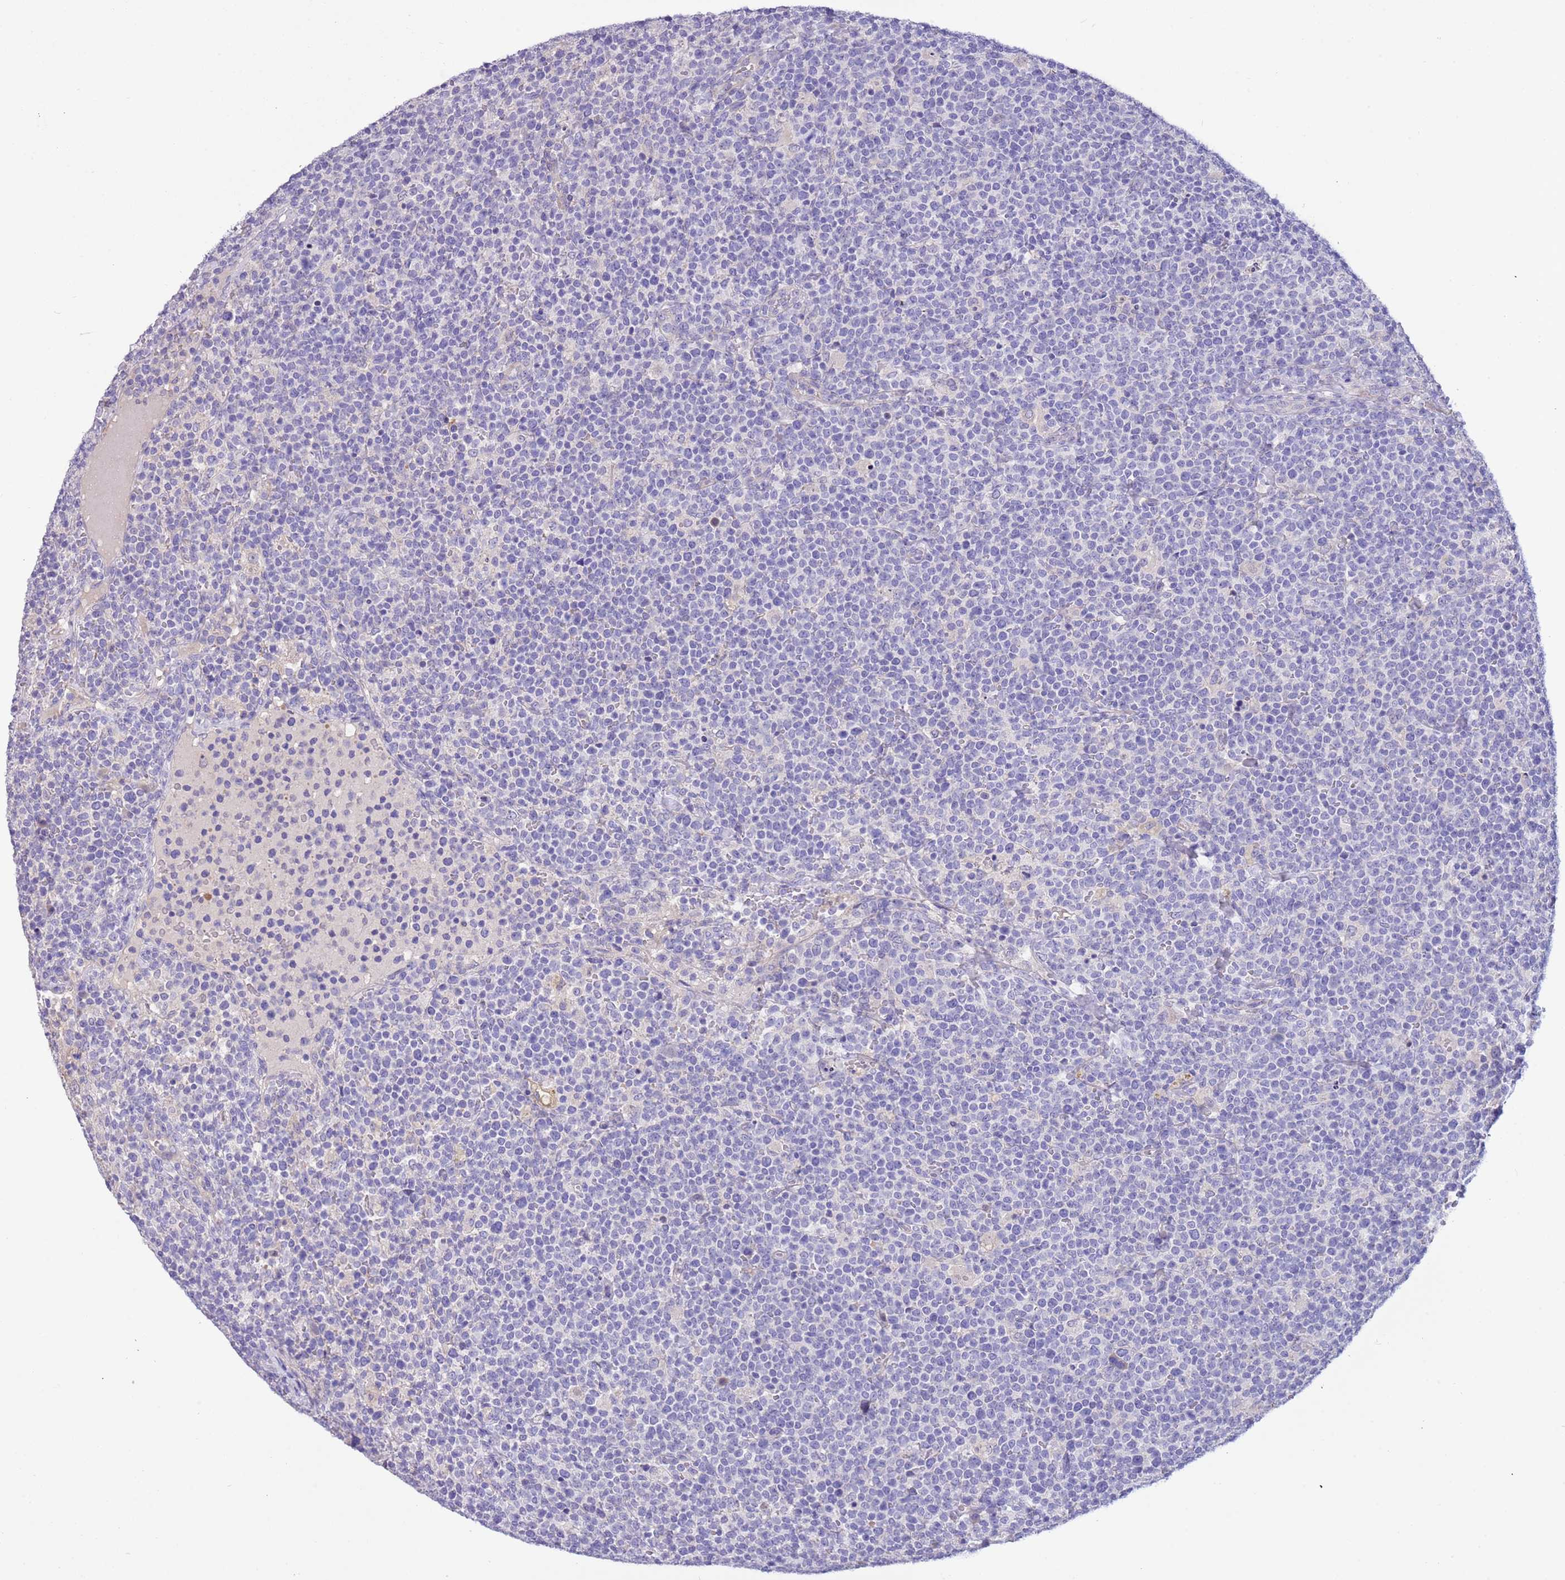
{"staining": {"intensity": "negative", "quantity": "none", "location": "none"}, "tissue": "lymphoma", "cell_type": "Tumor cells", "image_type": "cancer", "snomed": [{"axis": "morphology", "description": "Malignant lymphoma, non-Hodgkin's type, High grade"}, {"axis": "topography", "description": "Lymph node"}], "caption": "High magnification brightfield microscopy of malignant lymphoma, non-Hodgkin's type (high-grade) stained with DAB (brown) and counterstained with hematoxylin (blue): tumor cells show no significant staining.", "gene": "CABYR", "patient": {"sex": "male", "age": 61}}